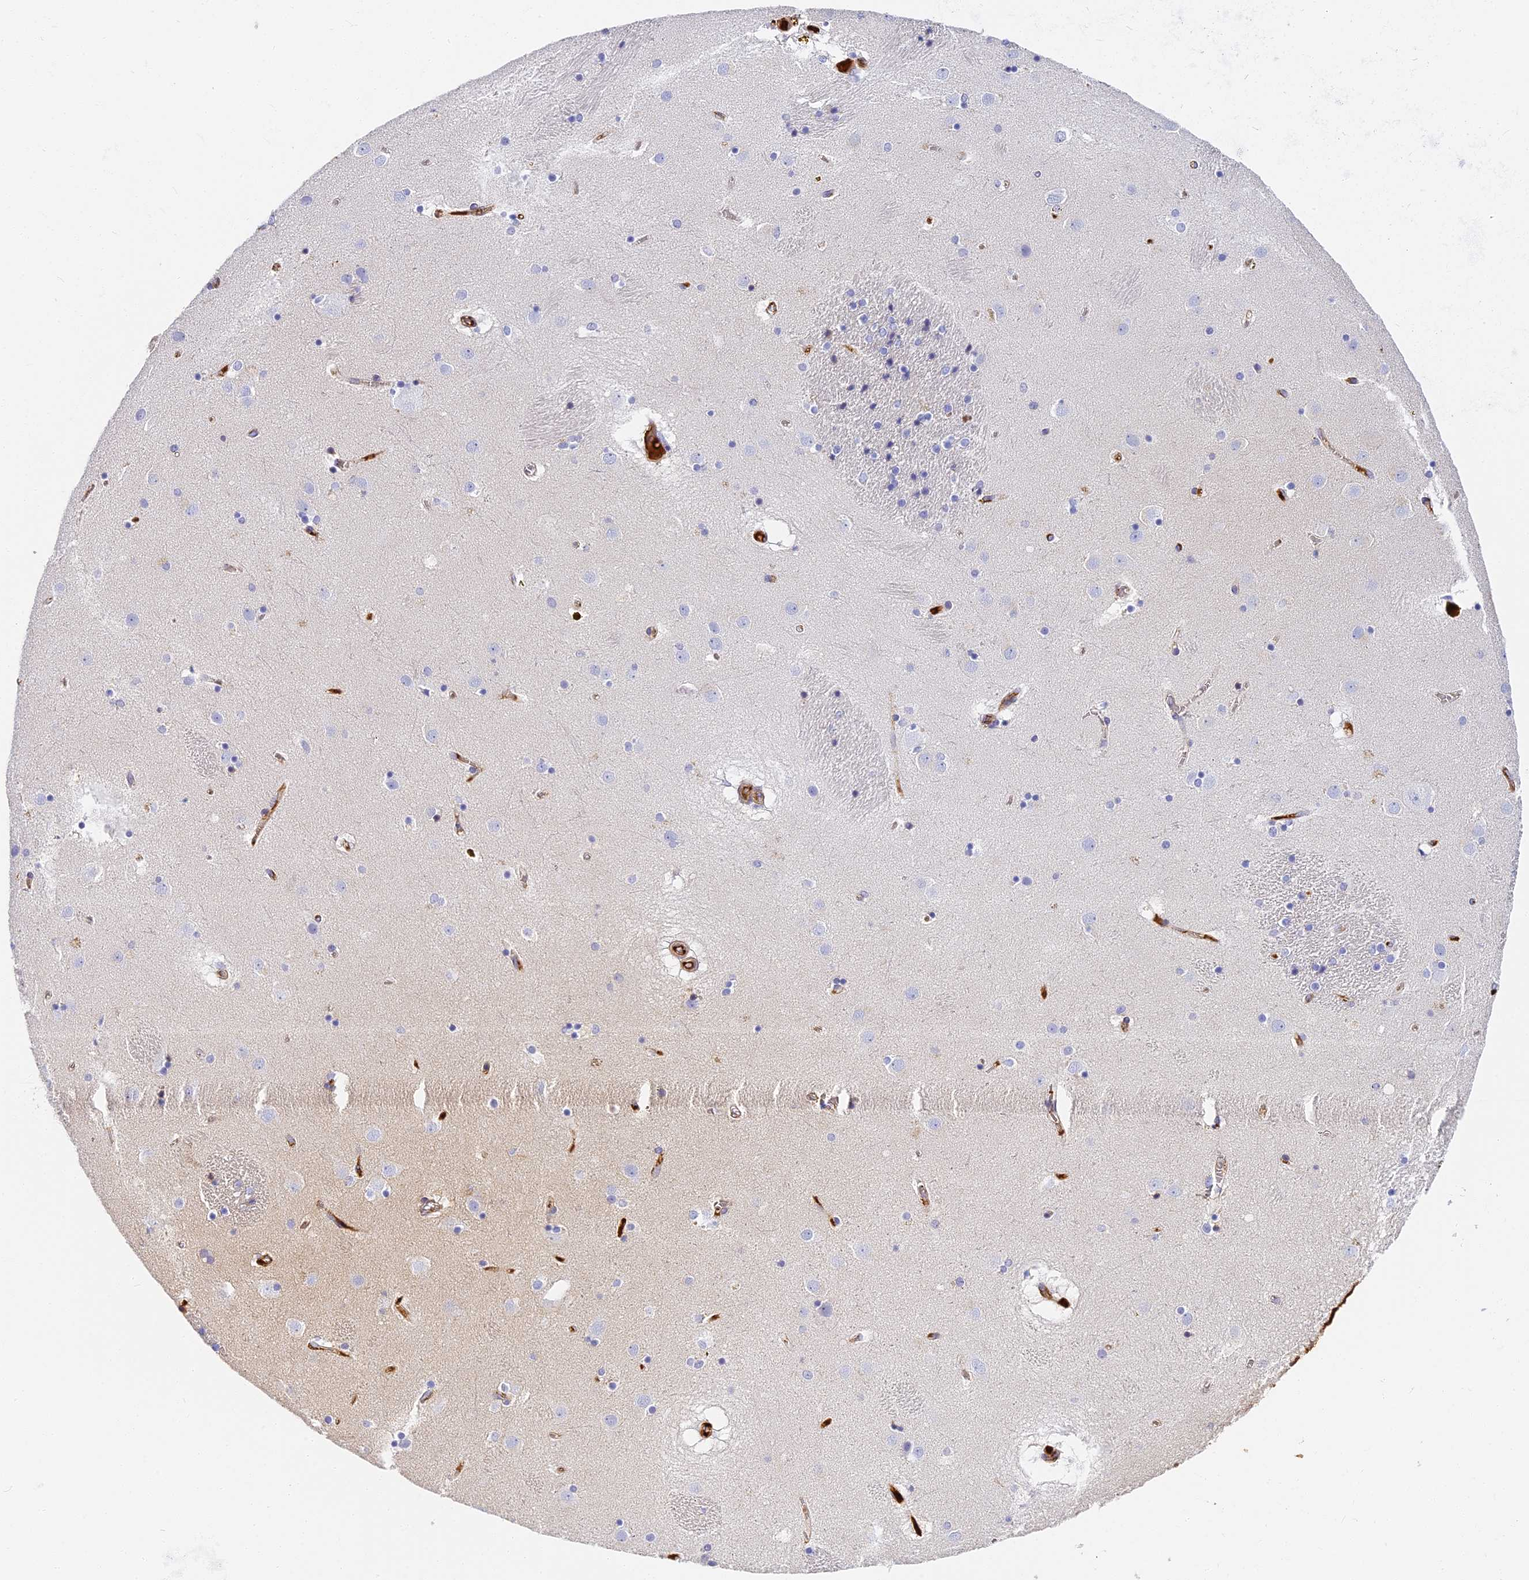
{"staining": {"intensity": "negative", "quantity": "none", "location": "none"}, "tissue": "caudate", "cell_type": "Glial cells", "image_type": "normal", "snomed": [{"axis": "morphology", "description": "Normal tissue, NOS"}, {"axis": "topography", "description": "Lateral ventricle wall"}], "caption": "A histopathology image of caudate stained for a protein shows no brown staining in glial cells.", "gene": "ITIH1", "patient": {"sex": "male", "age": 70}}